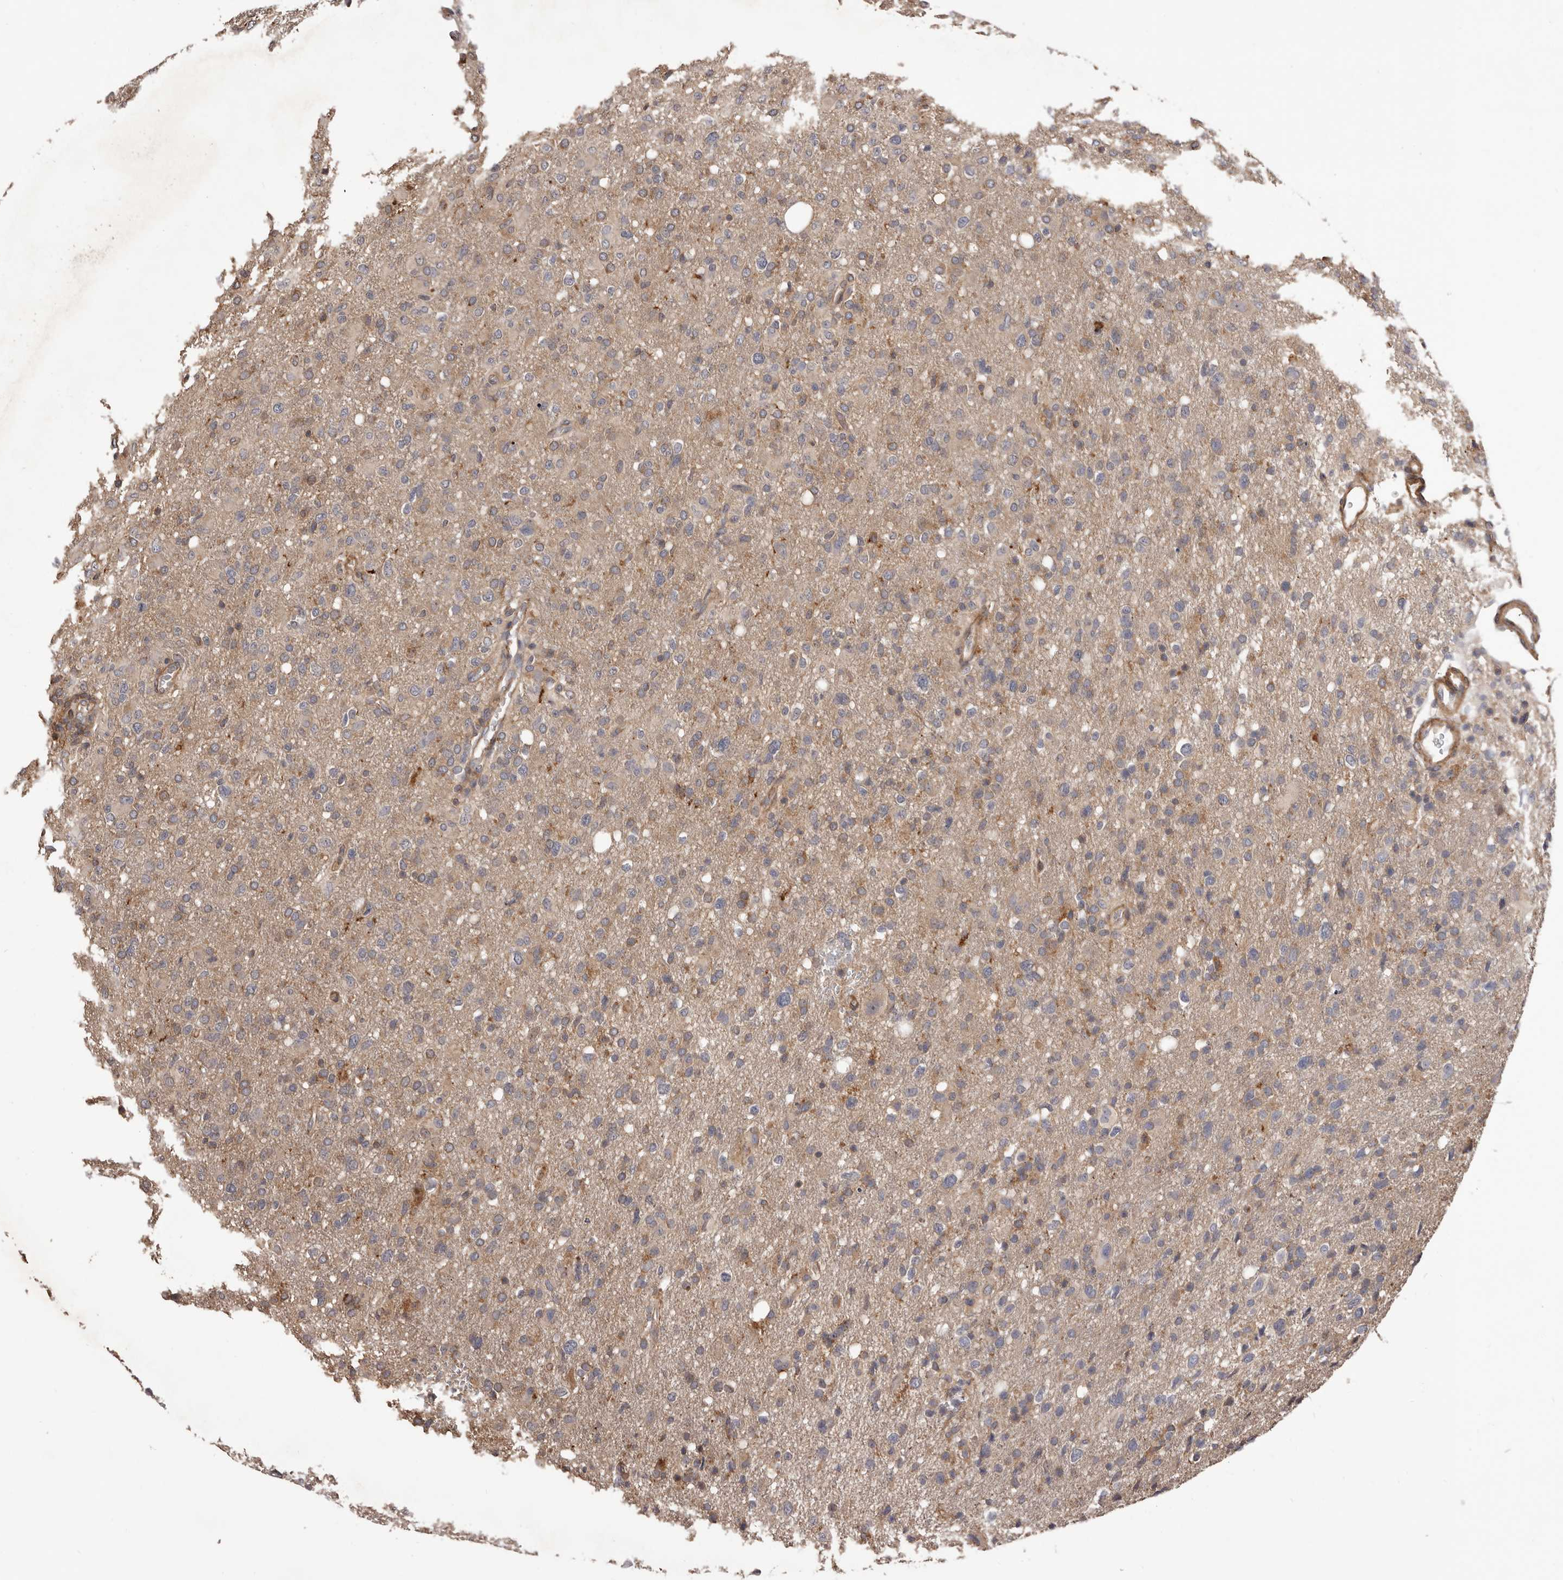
{"staining": {"intensity": "weak", "quantity": ">75%", "location": "cytoplasmic/membranous"}, "tissue": "glioma", "cell_type": "Tumor cells", "image_type": "cancer", "snomed": [{"axis": "morphology", "description": "Glioma, malignant, High grade"}, {"axis": "topography", "description": "Brain"}], "caption": "Immunohistochemistry micrograph of human malignant glioma (high-grade) stained for a protein (brown), which exhibits low levels of weak cytoplasmic/membranous staining in approximately >75% of tumor cells.", "gene": "ADAMTS2", "patient": {"sex": "female", "age": 57}}